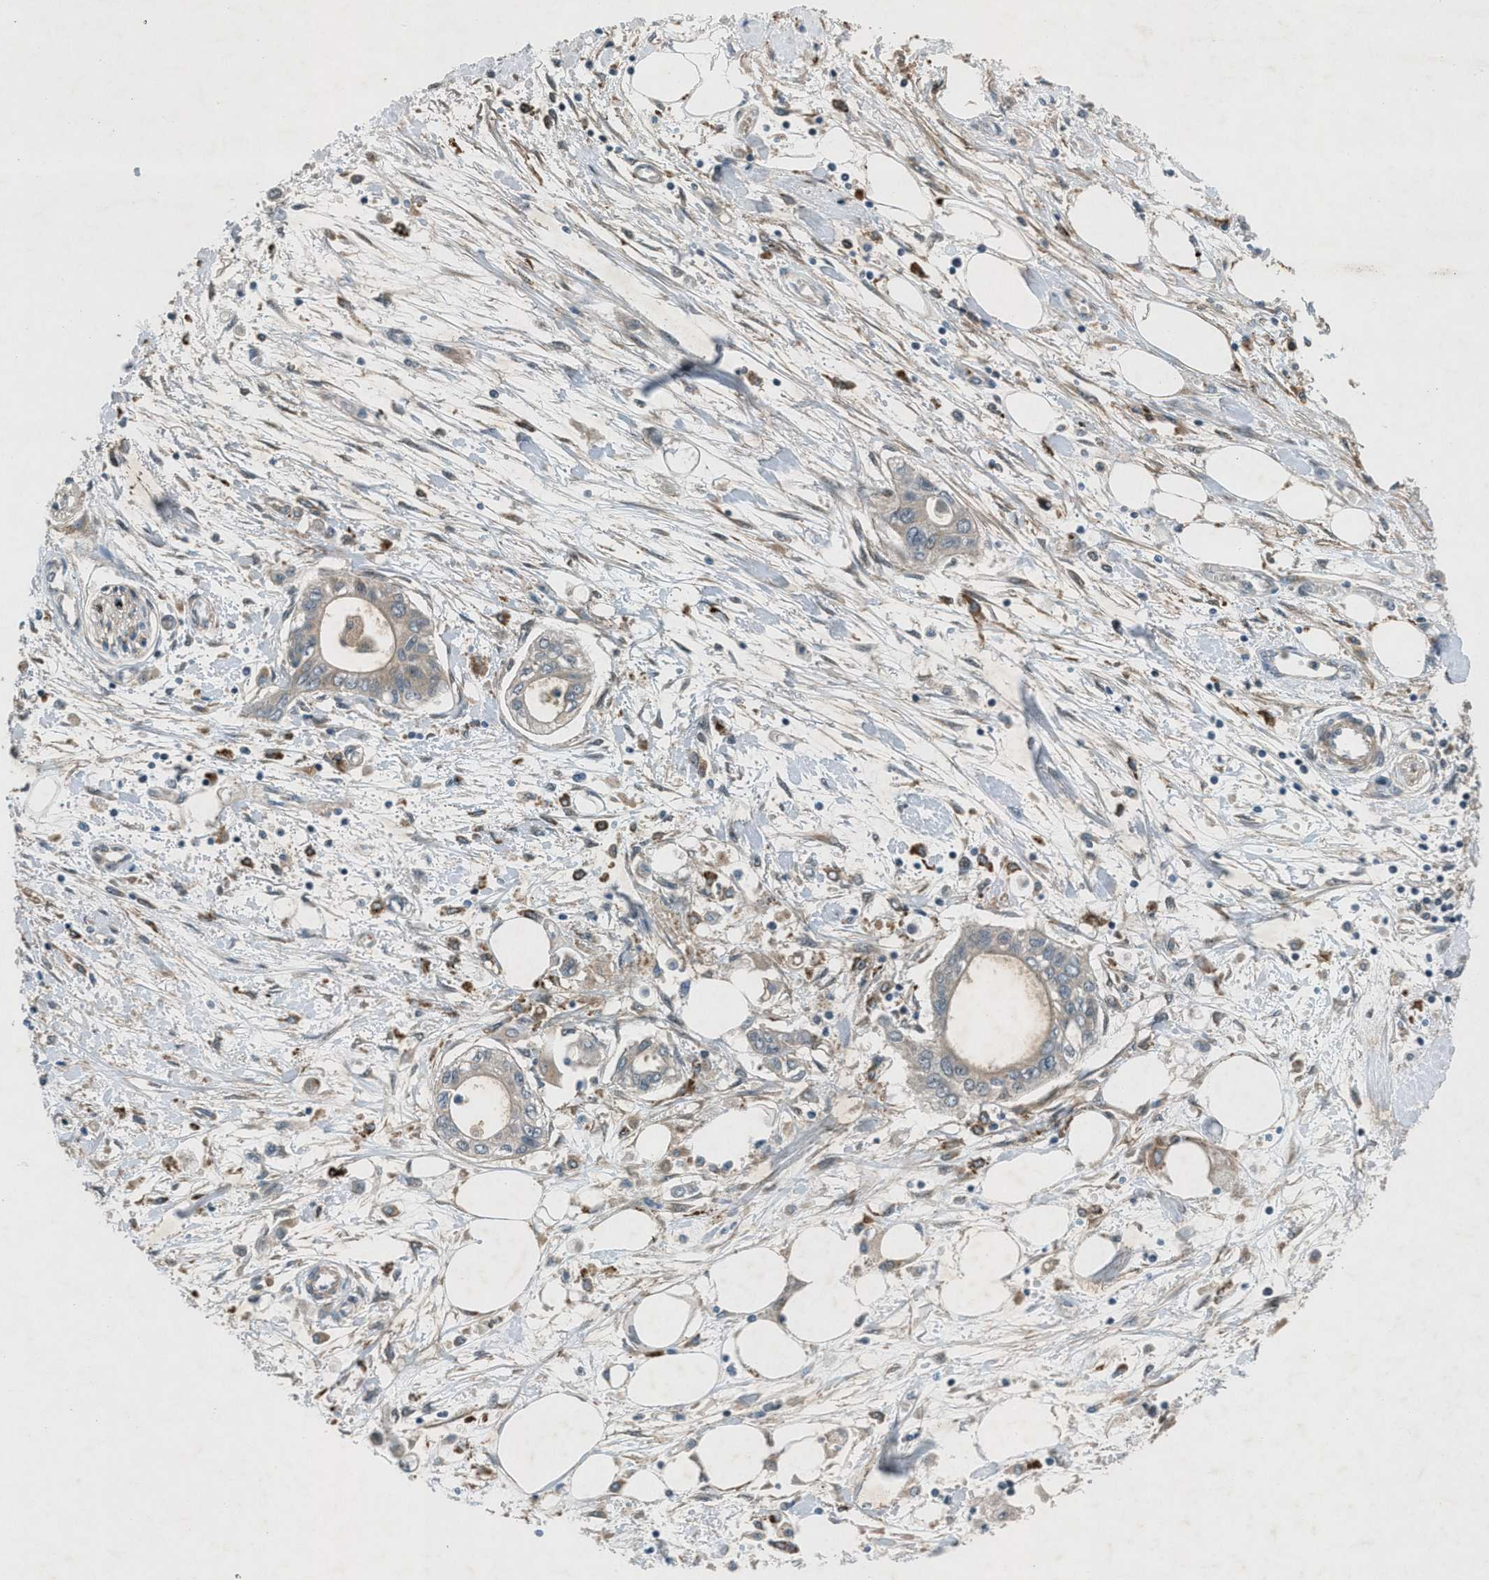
{"staining": {"intensity": "moderate", "quantity": ">75%", "location": "cytoplasmic/membranous"}, "tissue": "pancreatic cancer", "cell_type": "Tumor cells", "image_type": "cancer", "snomed": [{"axis": "morphology", "description": "Adenocarcinoma, NOS"}, {"axis": "topography", "description": "Pancreas"}], "caption": "Immunohistochemical staining of pancreatic adenocarcinoma demonstrates medium levels of moderate cytoplasmic/membranous protein expression in about >75% of tumor cells.", "gene": "EPSTI1", "patient": {"sex": "female", "age": 77}}